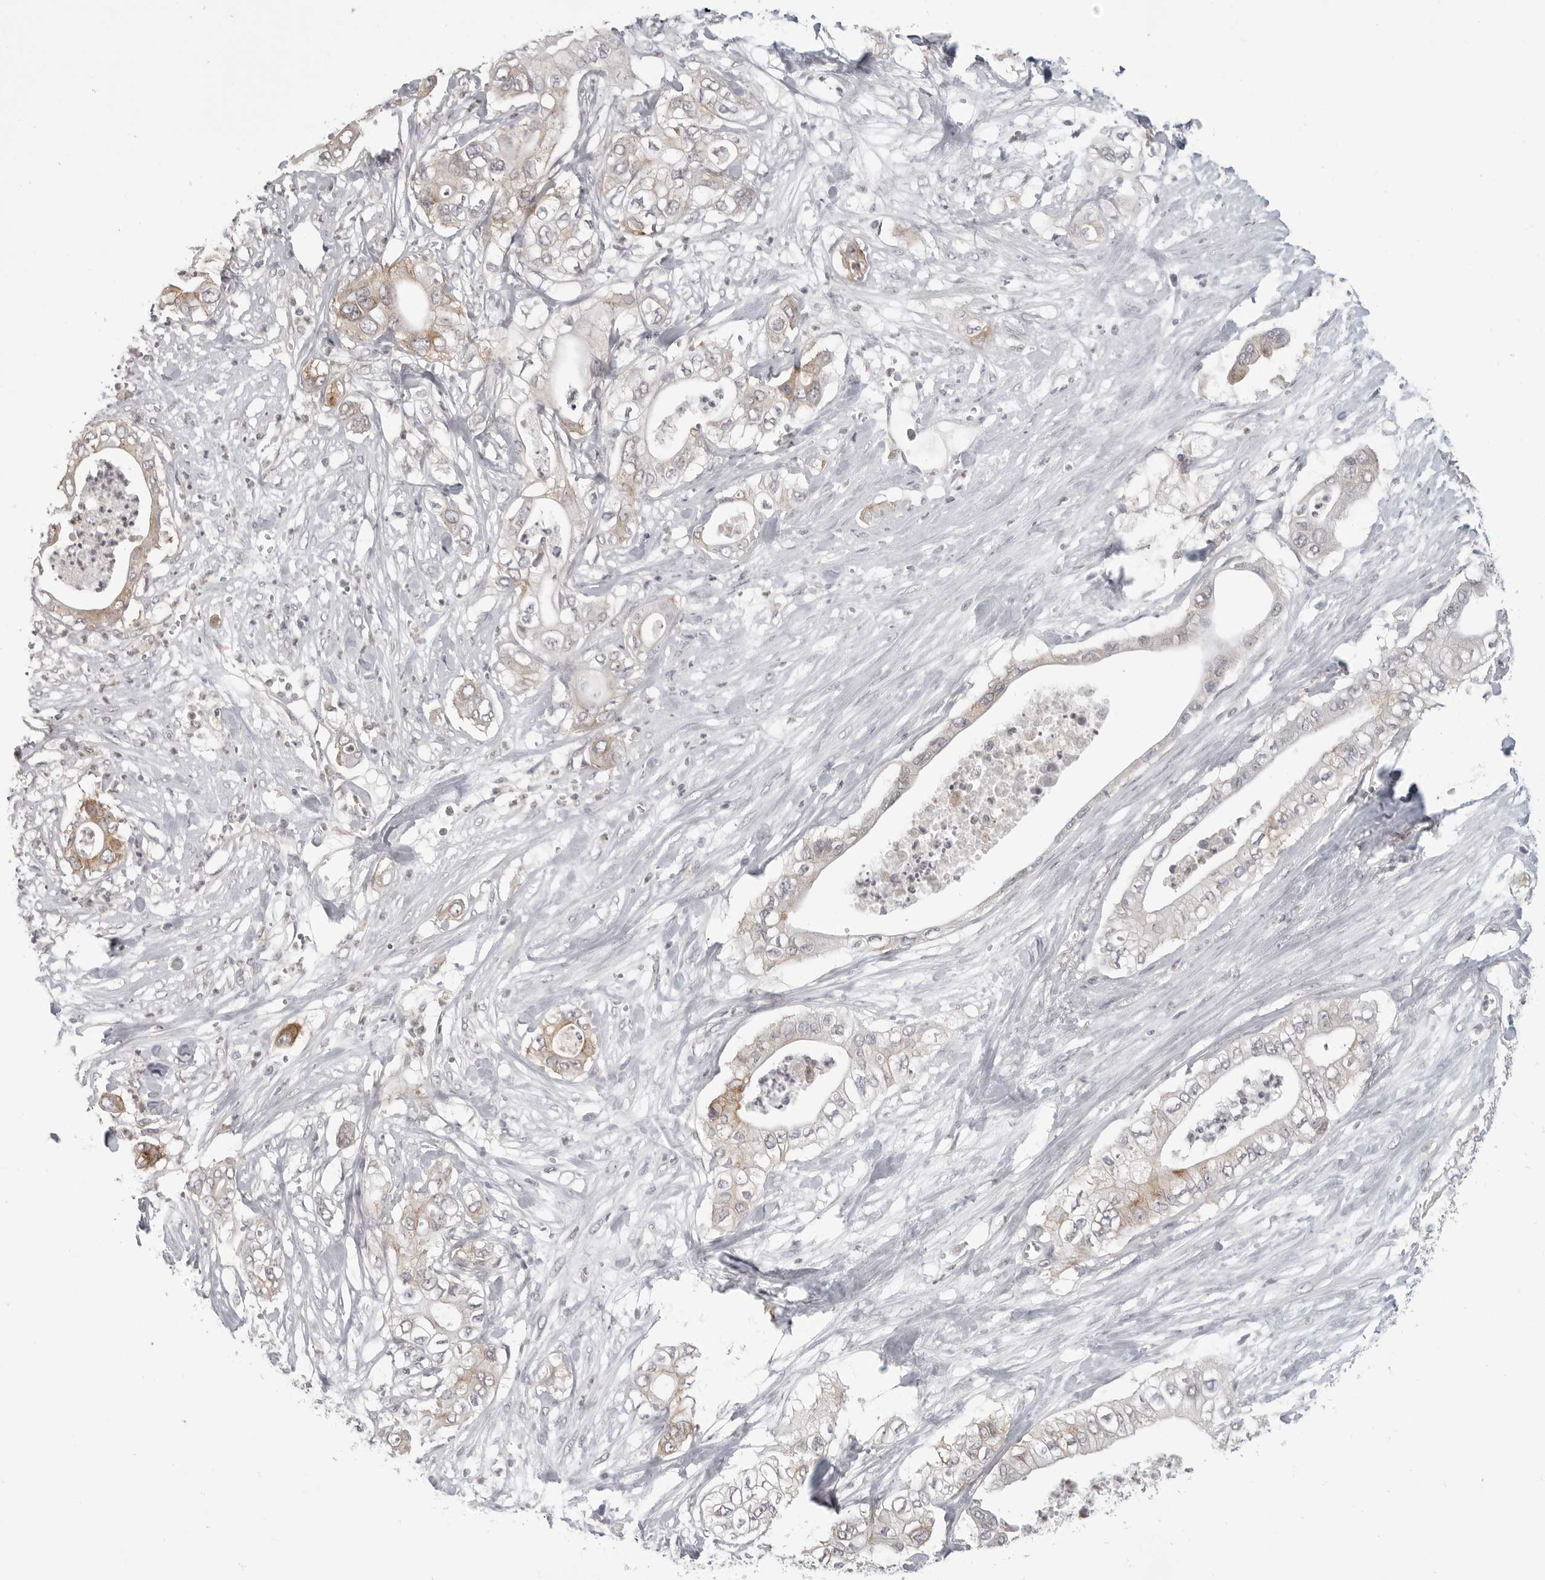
{"staining": {"intensity": "moderate", "quantity": "<25%", "location": "cytoplasmic/membranous"}, "tissue": "pancreatic cancer", "cell_type": "Tumor cells", "image_type": "cancer", "snomed": [{"axis": "morphology", "description": "Adenocarcinoma, NOS"}, {"axis": "topography", "description": "Pancreas"}], "caption": "Immunohistochemistry histopathology image of pancreatic cancer stained for a protein (brown), which demonstrates low levels of moderate cytoplasmic/membranous staining in about <25% of tumor cells.", "gene": "IFNGR1", "patient": {"sex": "female", "age": 78}}